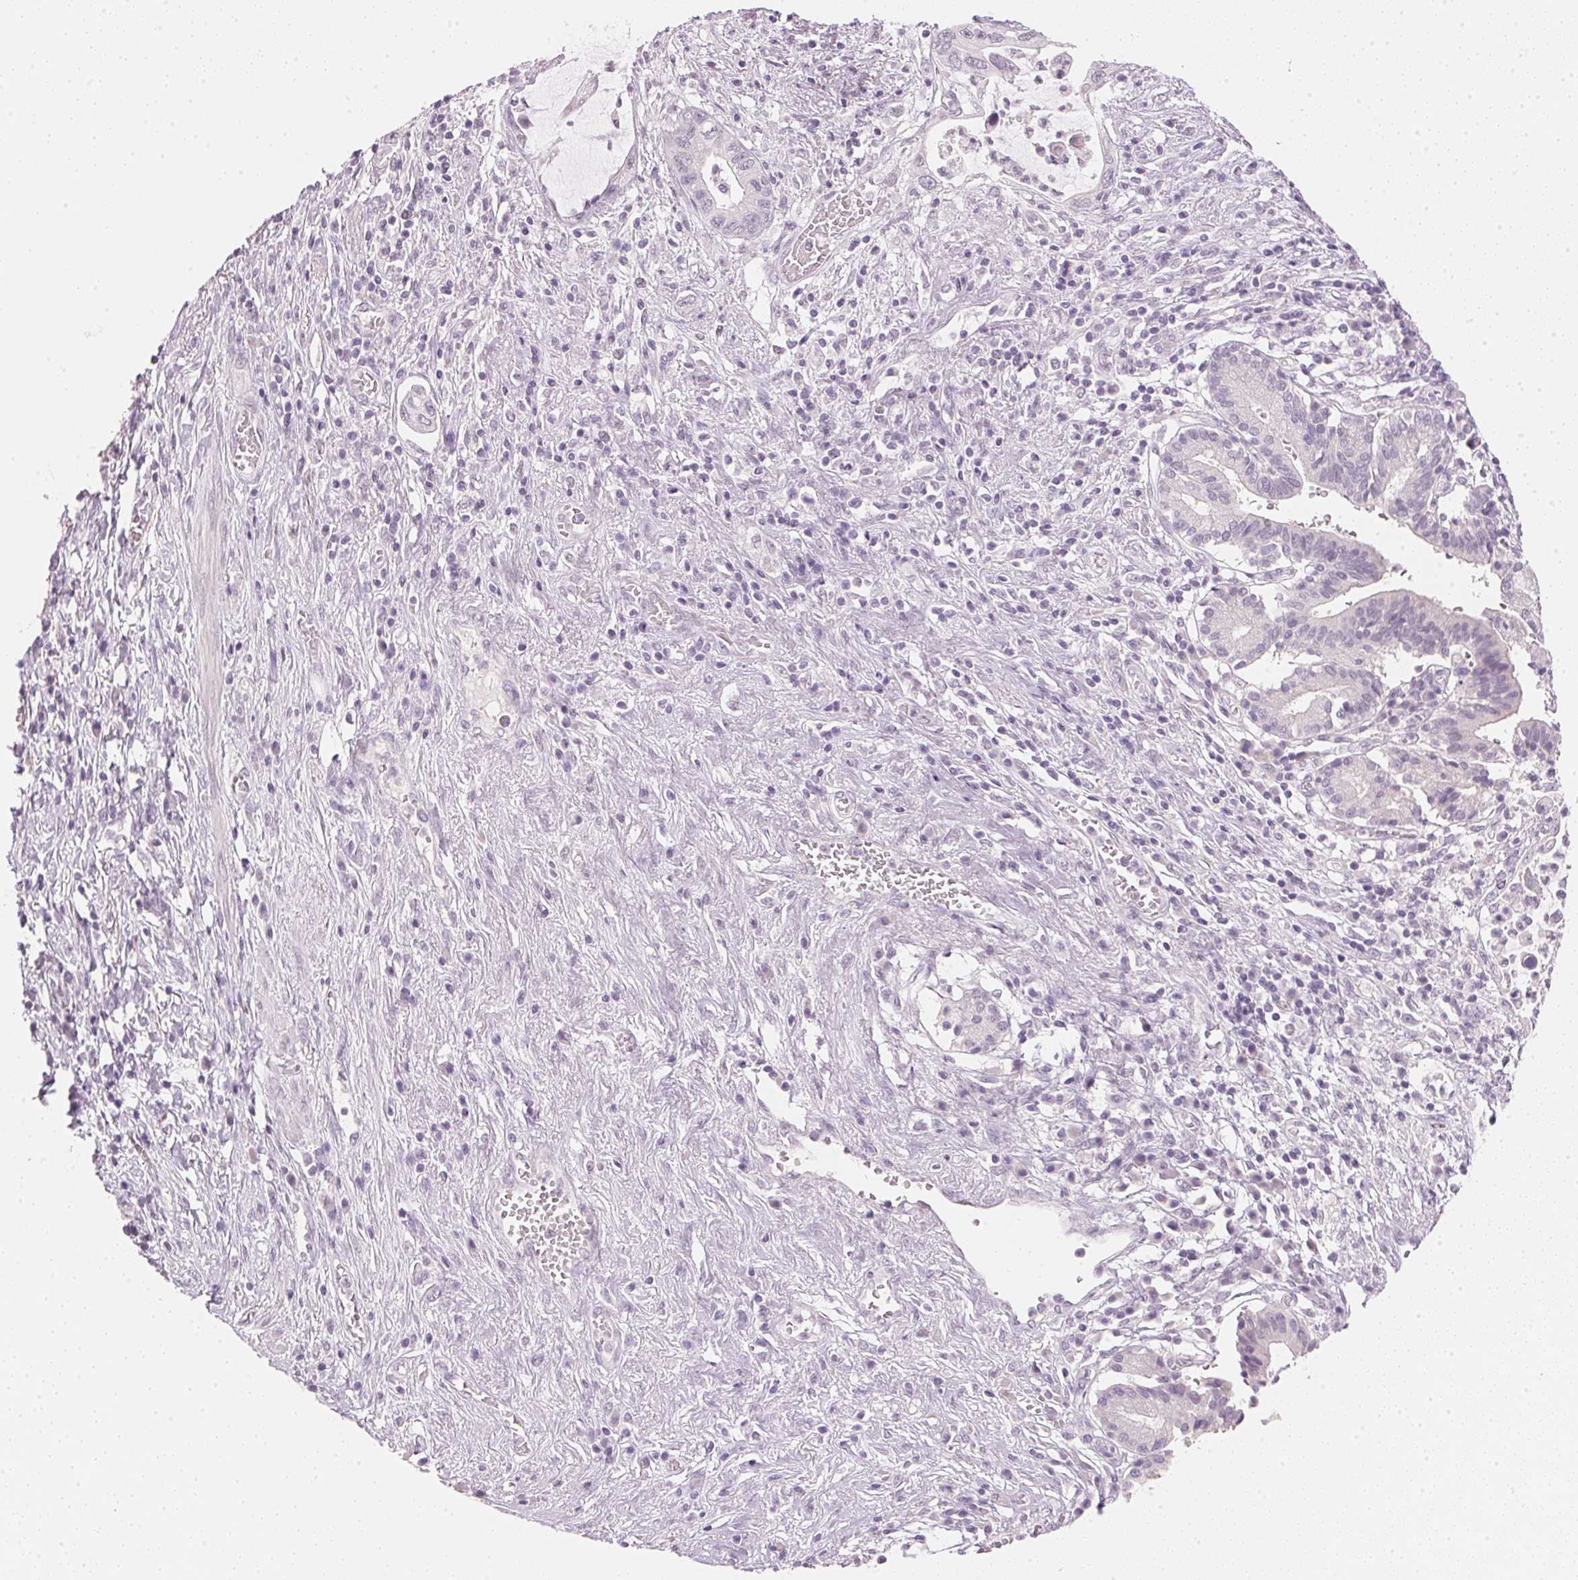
{"staining": {"intensity": "negative", "quantity": "none", "location": "none"}, "tissue": "pancreatic cancer", "cell_type": "Tumor cells", "image_type": "cancer", "snomed": [{"axis": "morphology", "description": "Adenocarcinoma, NOS"}, {"axis": "topography", "description": "Pancreas"}], "caption": "The immunohistochemistry (IHC) image has no significant expression in tumor cells of pancreatic adenocarcinoma tissue. (DAB (3,3'-diaminobenzidine) immunohistochemistry (IHC) with hematoxylin counter stain).", "gene": "IGFBP1", "patient": {"sex": "female", "age": 72}}